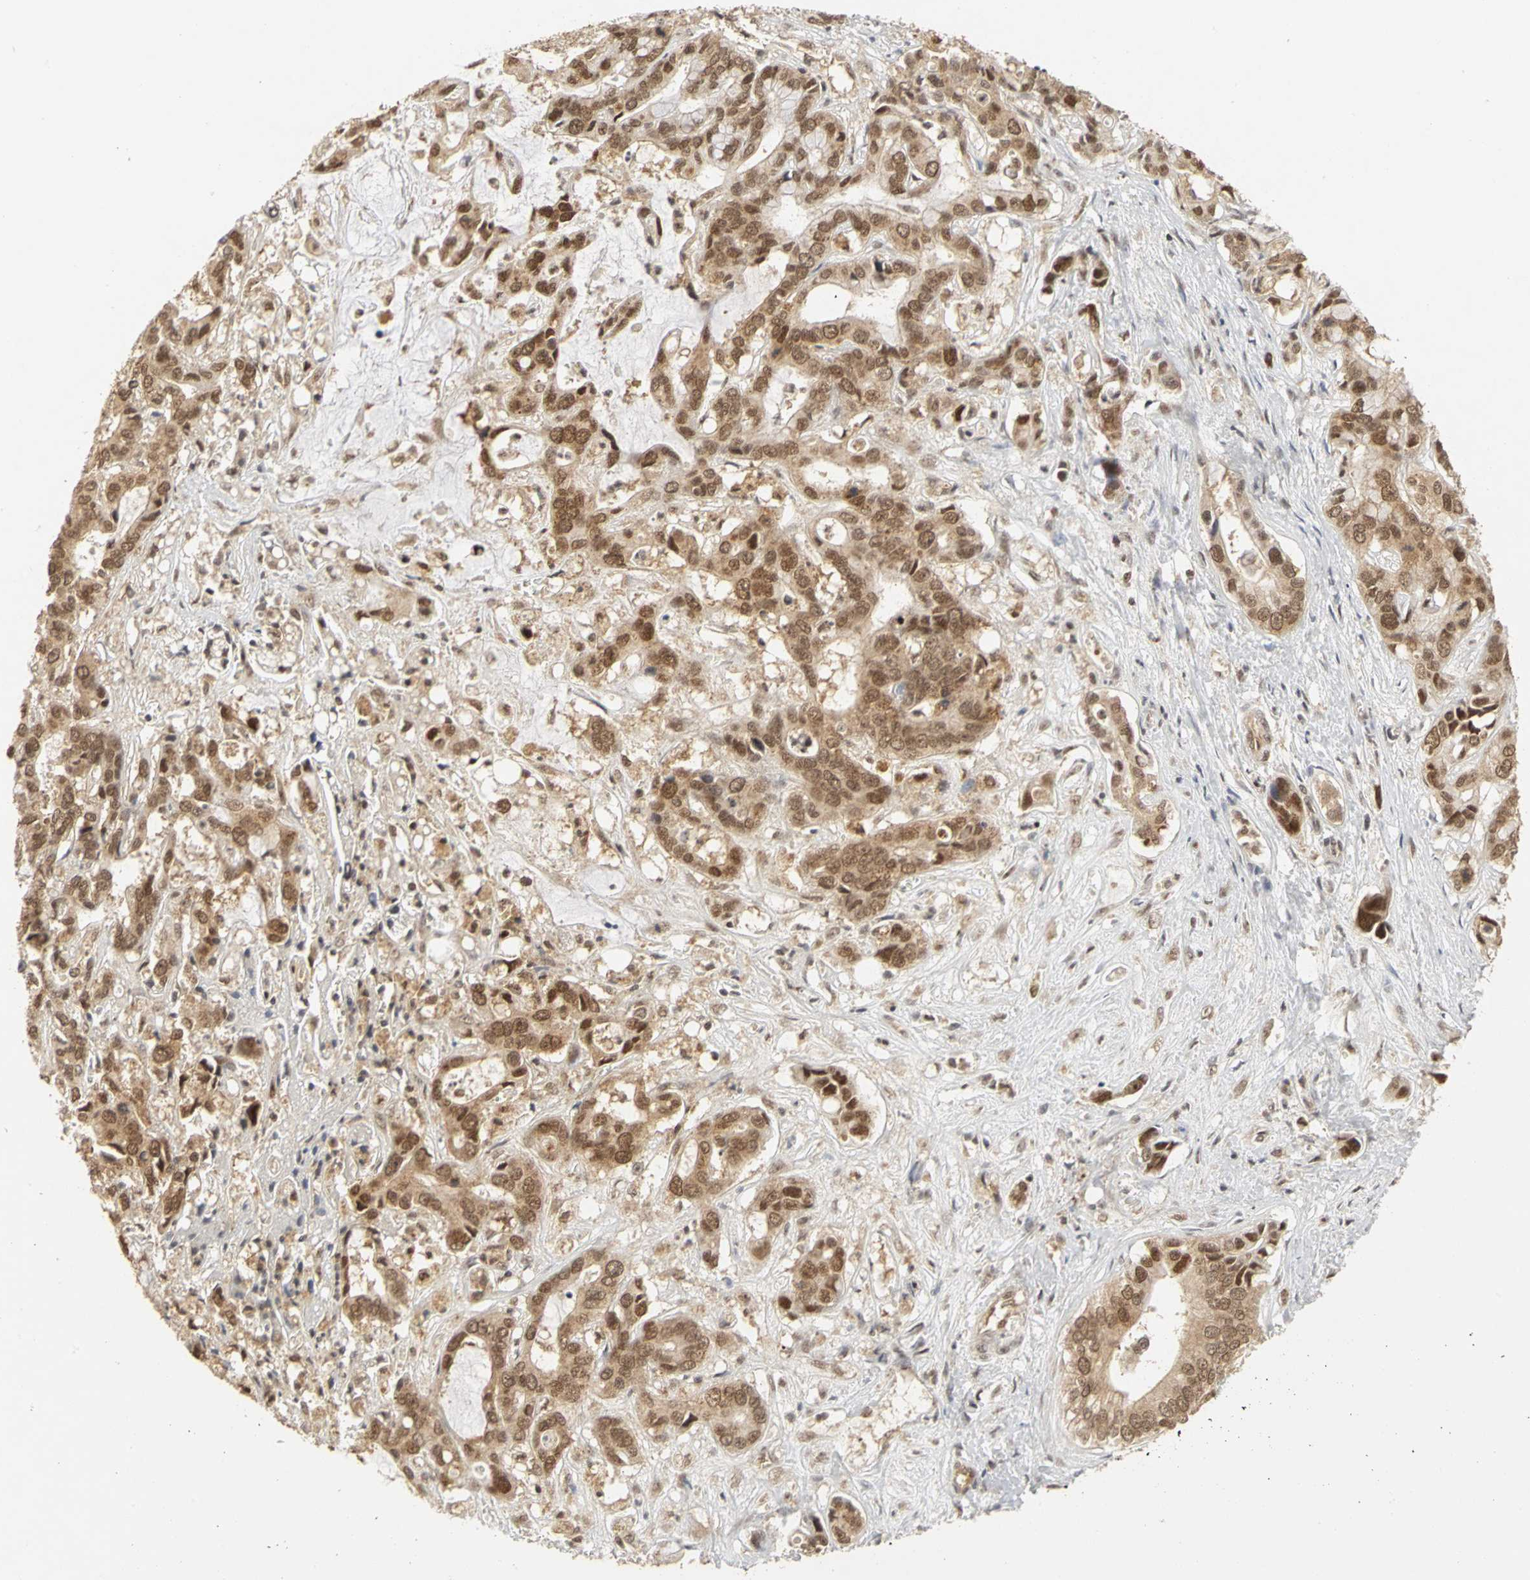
{"staining": {"intensity": "moderate", "quantity": ">75%", "location": "cytoplasmic/membranous,nuclear"}, "tissue": "liver cancer", "cell_type": "Tumor cells", "image_type": "cancer", "snomed": [{"axis": "morphology", "description": "Cholangiocarcinoma"}, {"axis": "topography", "description": "Liver"}], "caption": "Liver cancer (cholangiocarcinoma) tissue reveals moderate cytoplasmic/membranous and nuclear expression in approximately >75% of tumor cells, visualized by immunohistochemistry.", "gene": "CSNK2B", "patient": {"sex": "female", "age": 65}}